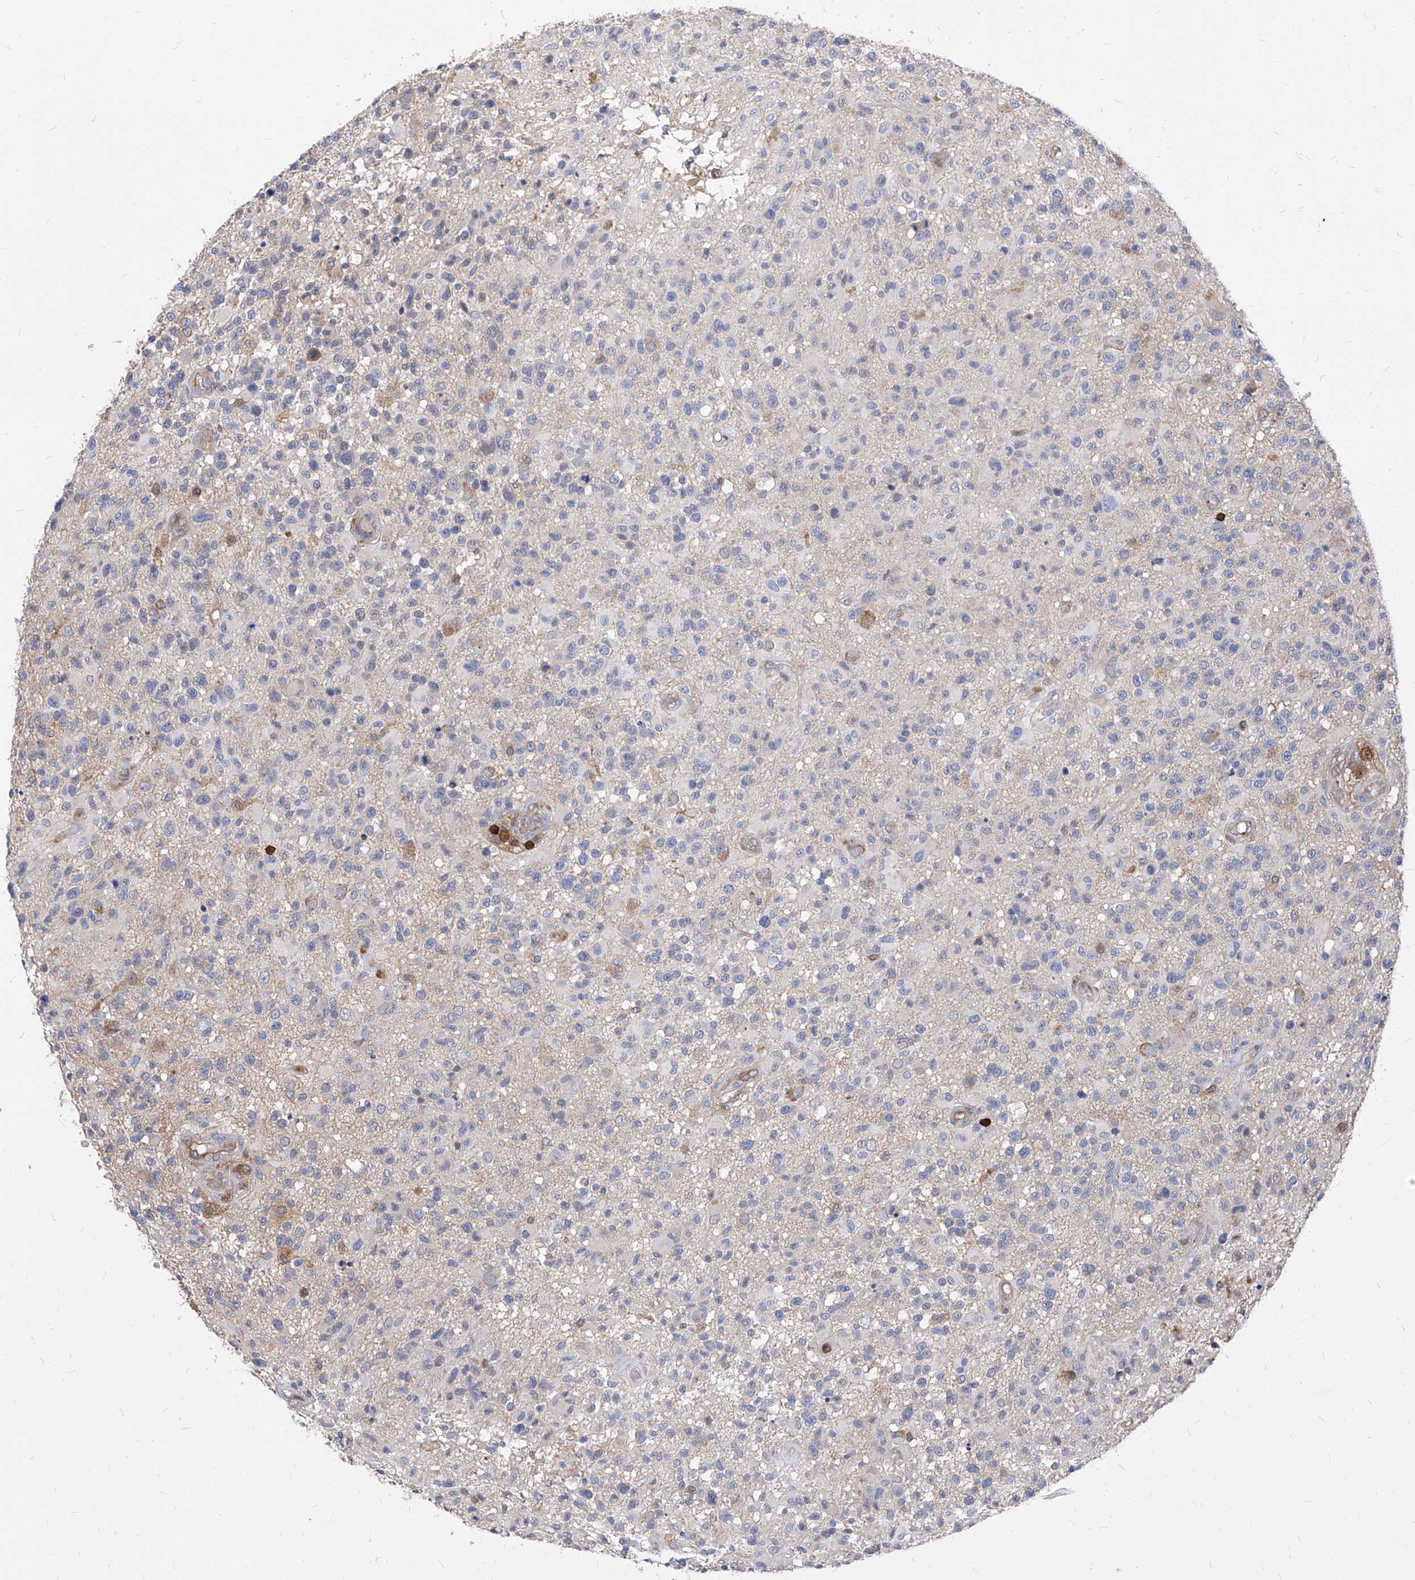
{"staining": {"intensity": "negative", "quantity": "none", "location": "none"}, "tissue": "glioma", "cell_type": "Tumor cells", "image_type": "cancer", "snomed": [{"axis": "morphology", "description": "Glioma, malignant, High grade"}, {"axis": "morphology", "description": "Glioblastoma, NOS"}, {"axis": "topography", "description": "Brain"}], "caption": "A high-resolution micrograph shows IHC staining of glioma, which demonstrates no significant expression in tumor cells.", "gene": "ABRACL", "patient": {"sex": "male", "age": 60}}